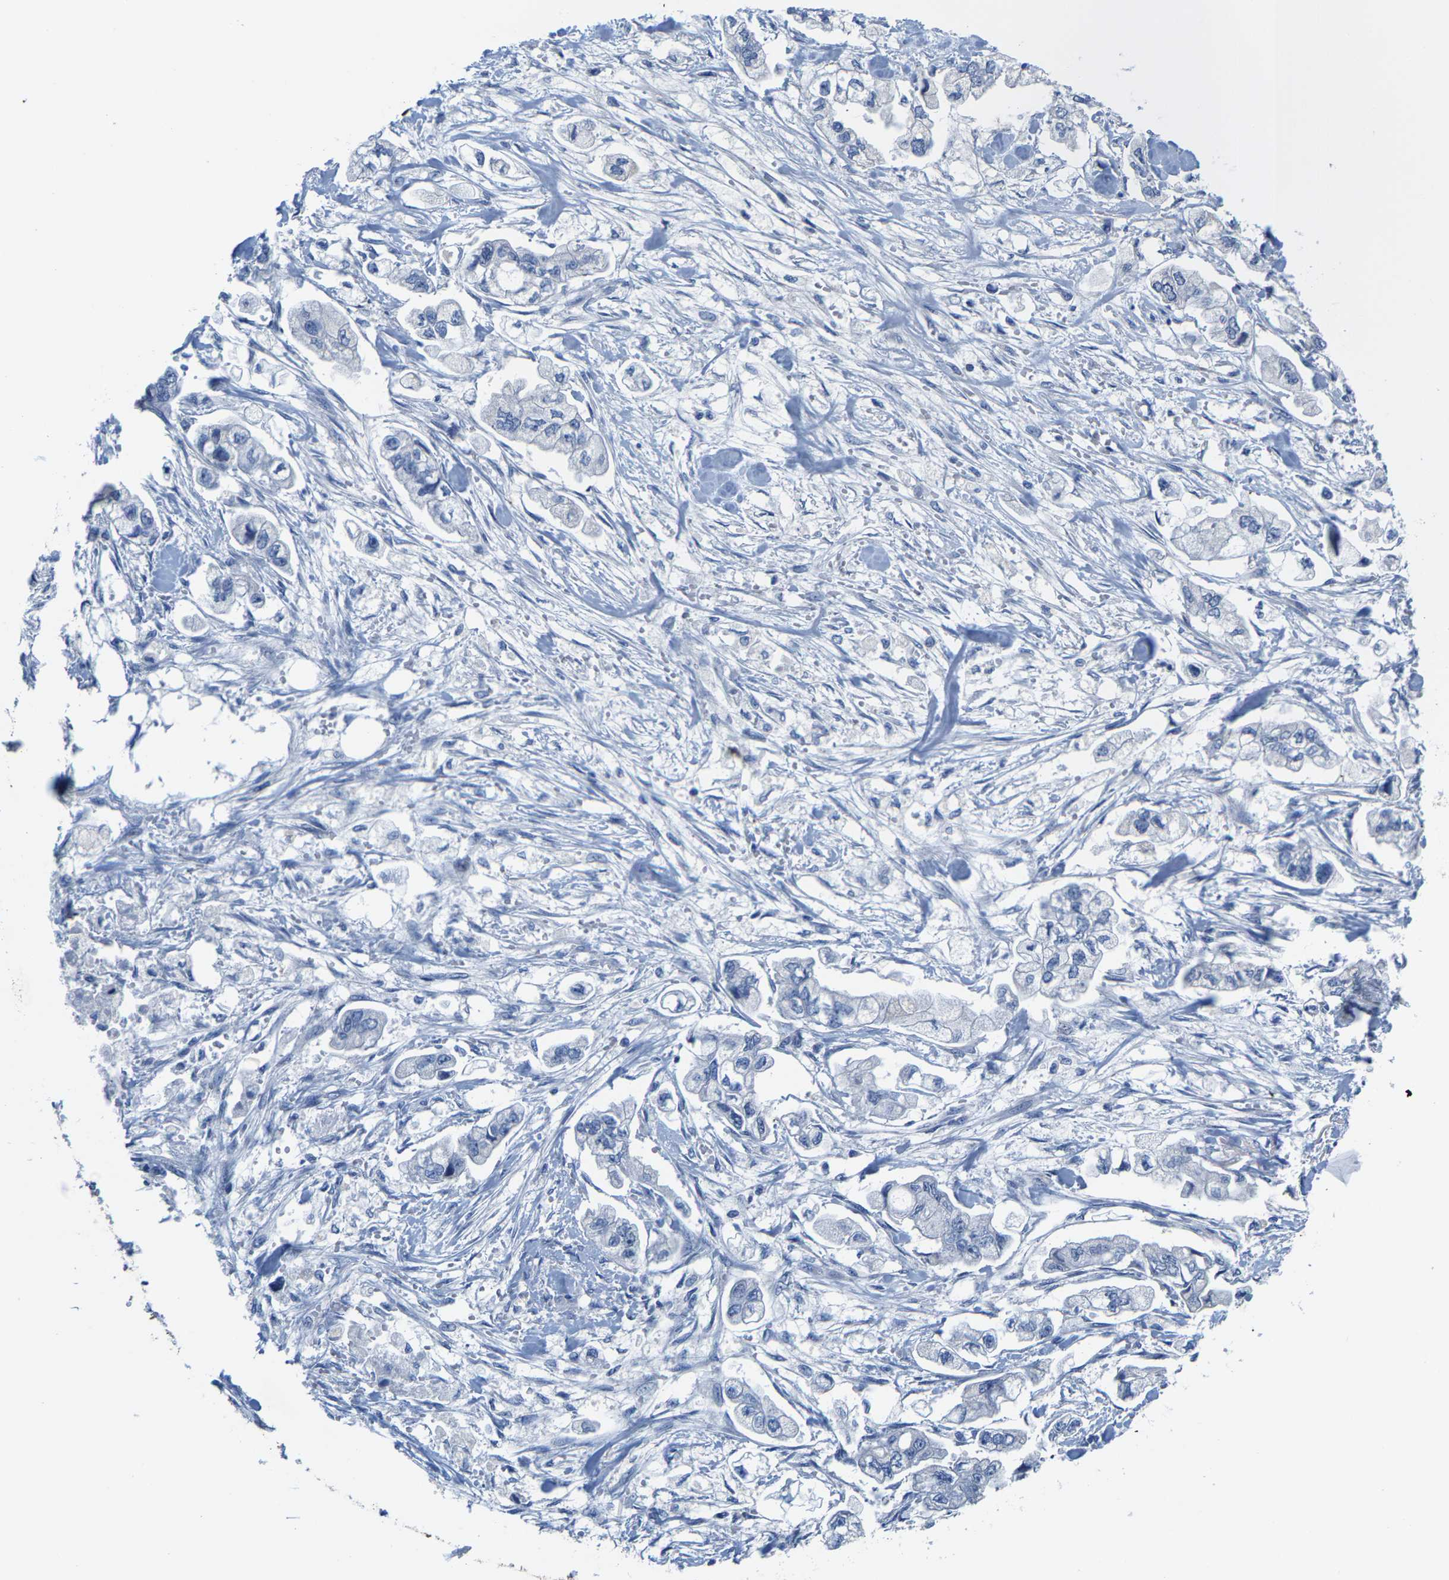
{"staining": {"intensity": "negative", "quantity": "none", "location": "none"}, "tissue": "stomach cancer", "cell_type": "Tumor cells", "image_type": "cancer", "snomed": [{"axis": "morphology", "description": "Normal tissue, NOS"}, {"axis": "morphology", "description": "Adenocarcinoma, NOS"}, {"axis": "topography", "description": "Stomach"}], "caption": "DAB (3,3'-diaminobenzidine) immunohistochemical staining of human adenocarcinoma (stomach) shows no significant staining in tumor cells.", "gene": "KLHL1", "patient": {"sex": "male", "age": 62}}